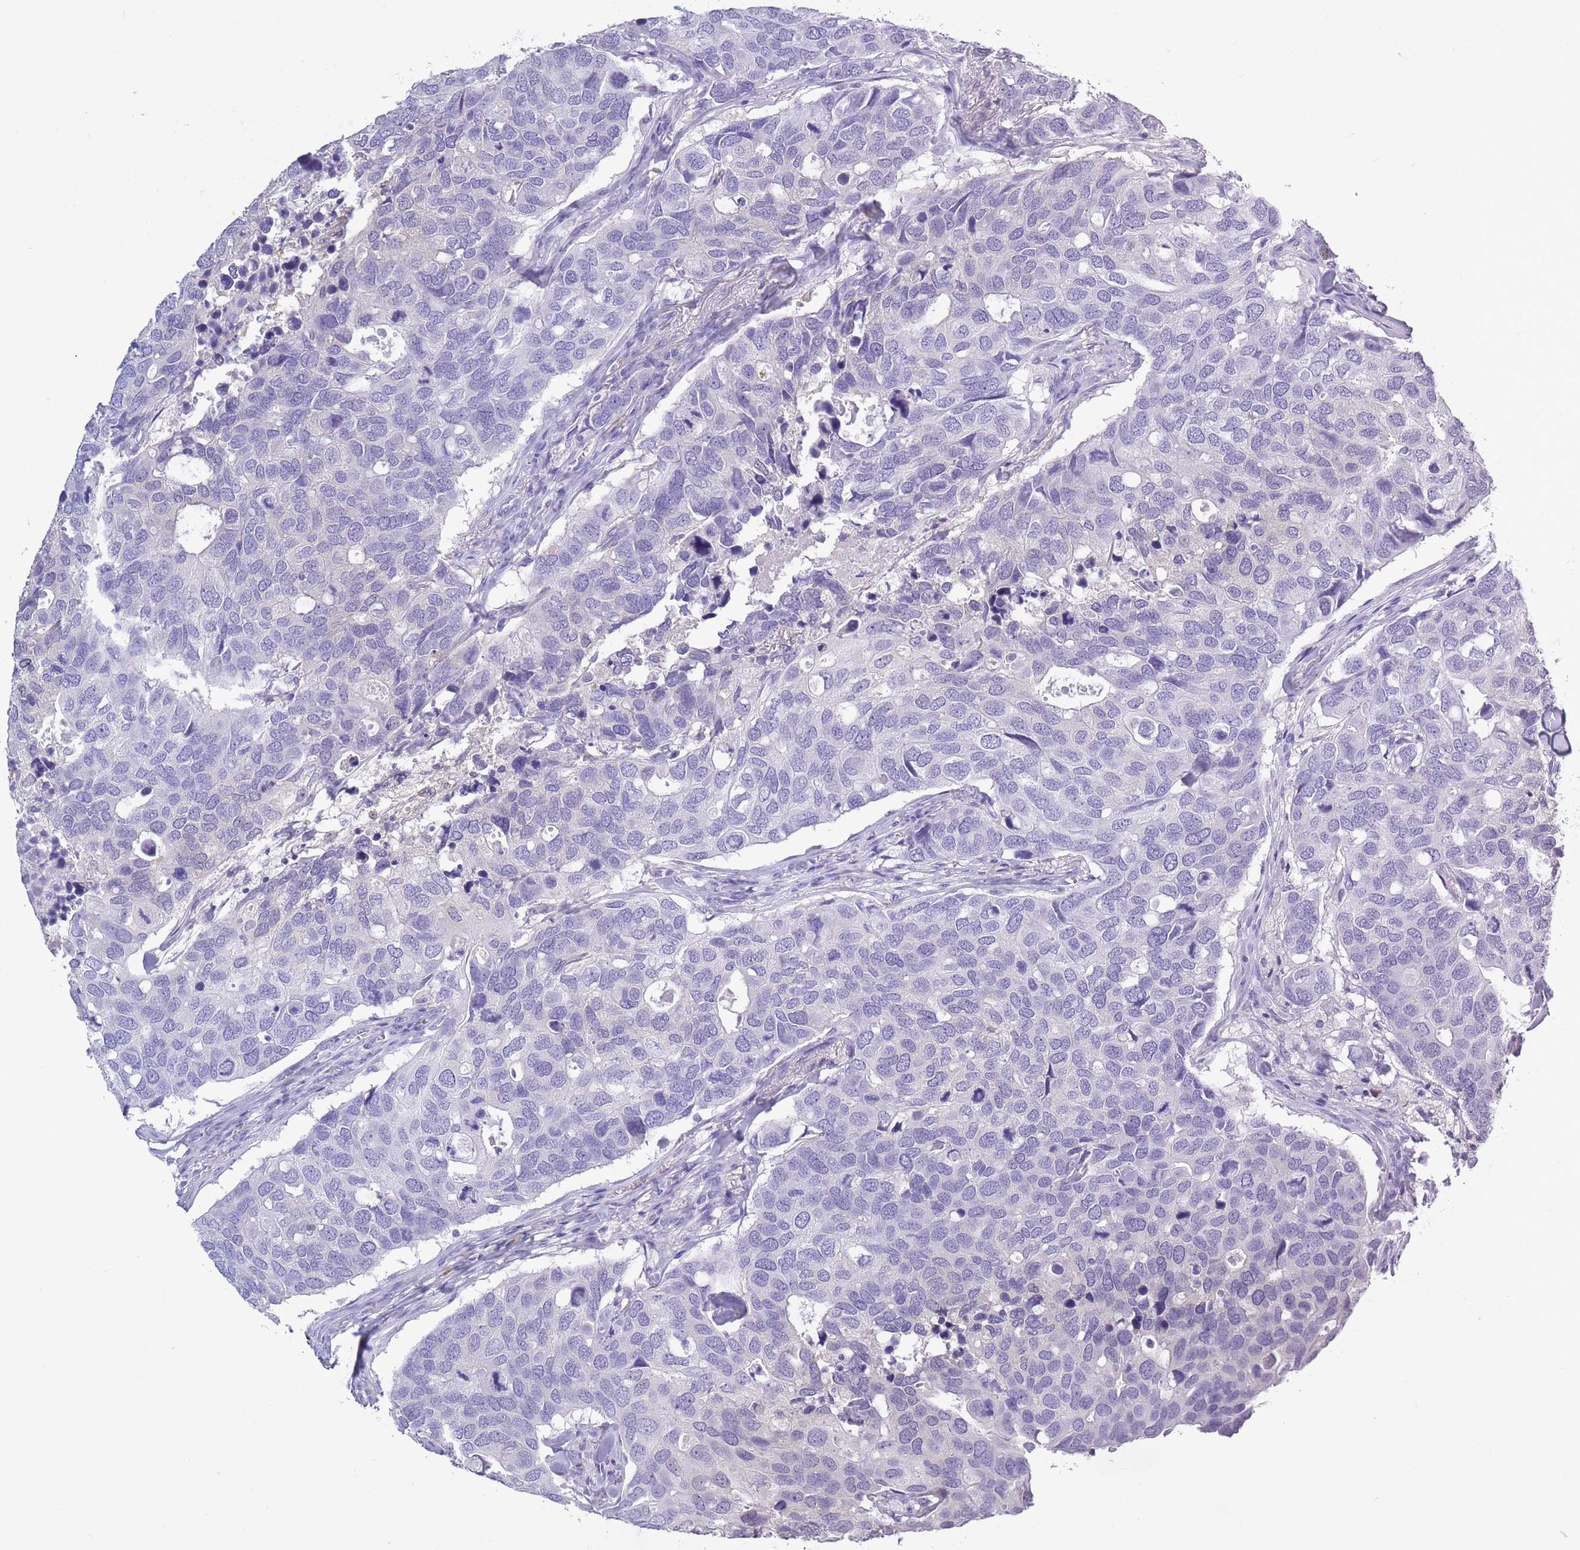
{"staining": {"intensity": "negative", "quantity": "none", "location": "none"}, "tissue": "breast cancer", "cell_type": "Tumor cells", "image_type": "cancer", "snomed": [{"axis": "morphology", "description": "Duct carcinoma"}, {"axis": "topography", "description": "Breast"}], "caption": "Photomicrograph shows no significant protein positivity in tumor cells of breast cancer (infiltrating ductal carcinoma).", "gene": "OR7C1", "patient": {"sex": "female", "age": 83}}